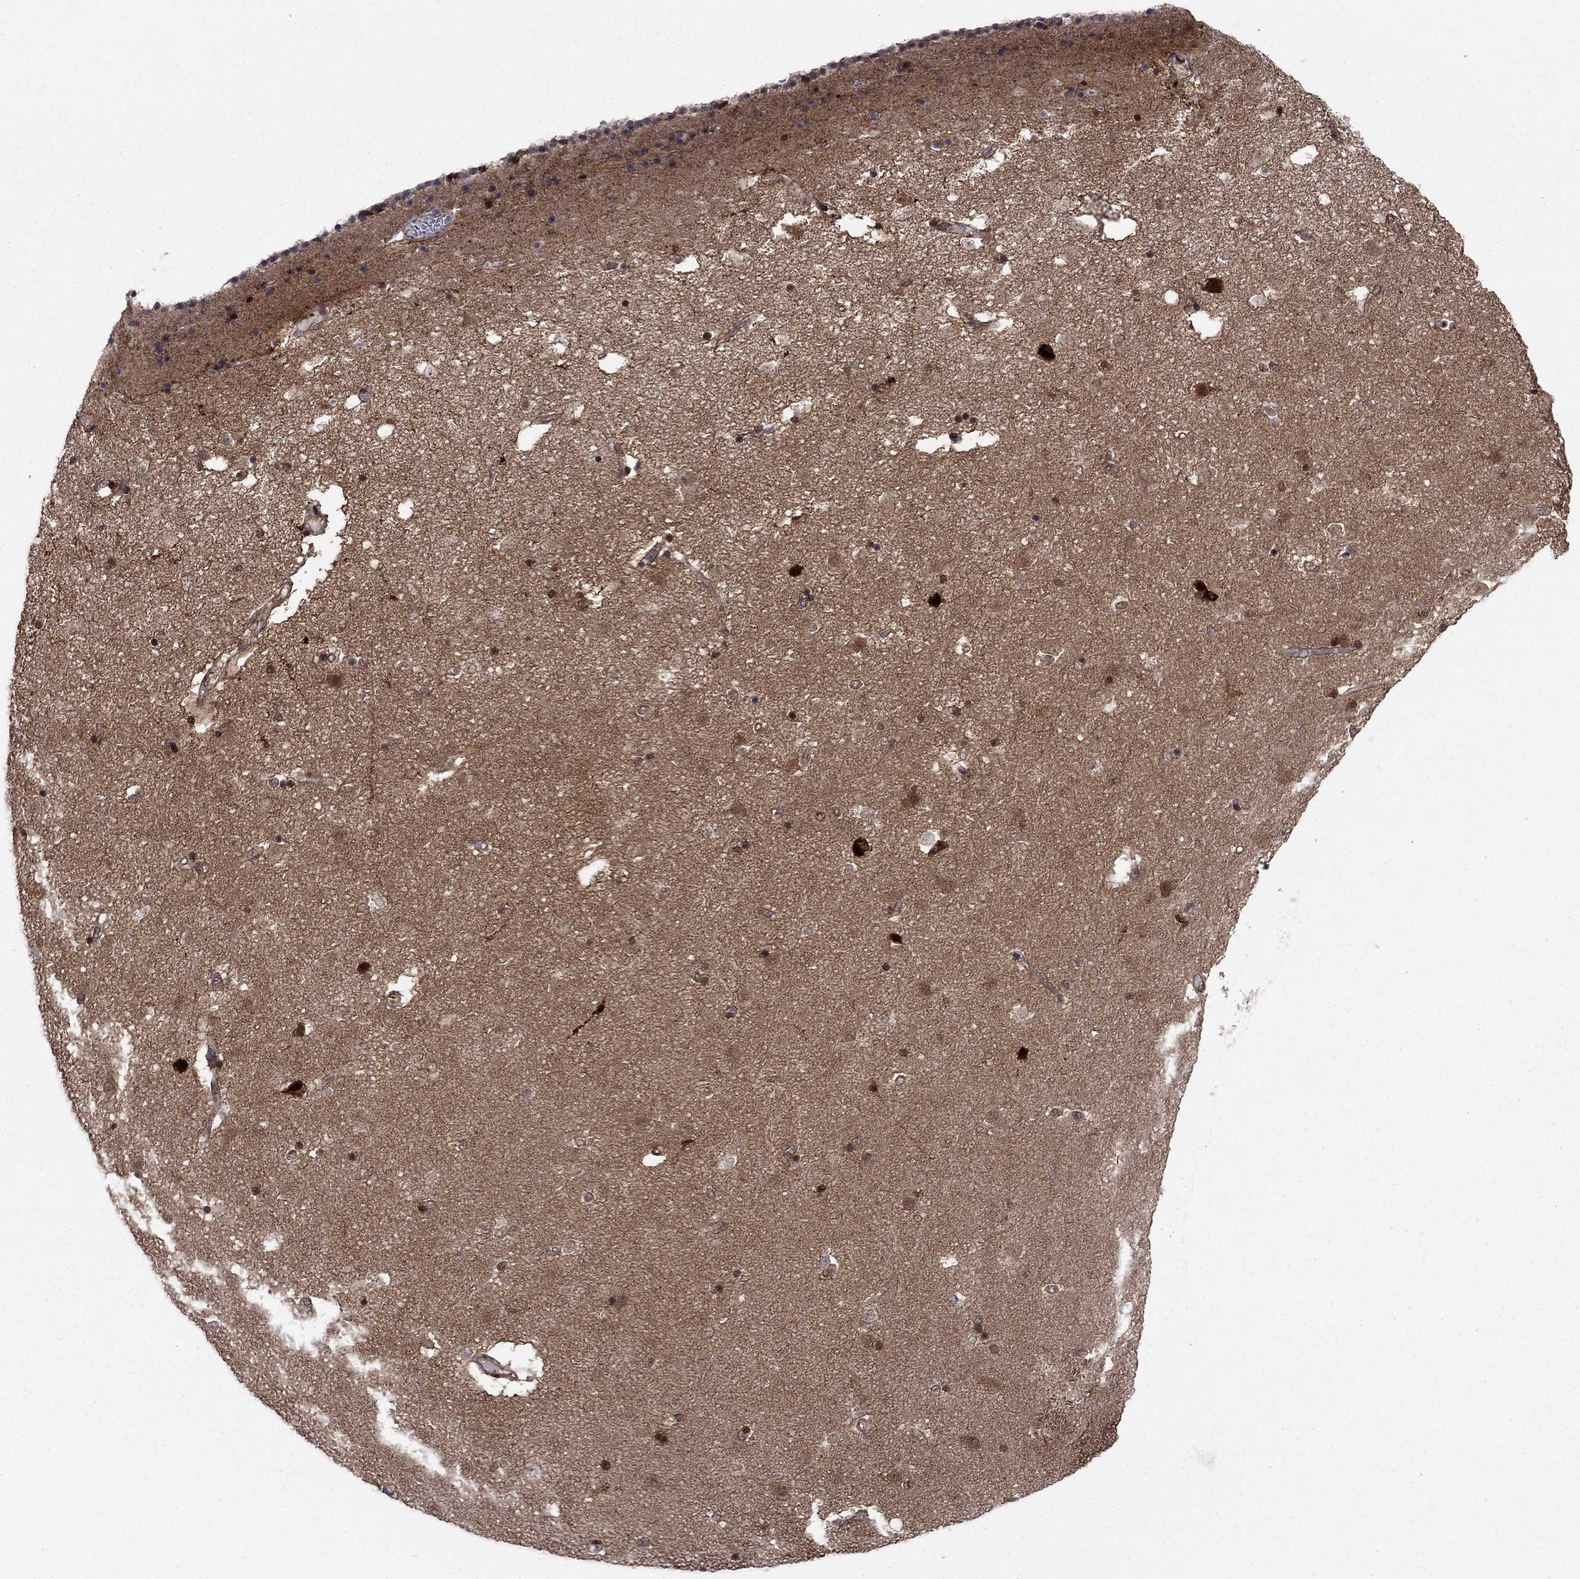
{"staining": {"intensity": "strong", "quantity": "<25%", "location": "cytoplasmic/membranous,nuclear"}, "tissue": "caudate", "cell_type": "Glial cells", "image_type": "normal", "snomed": [{"axis": "morphology", "description": "Normal tissue, NOS"}, {"axis": "topography", "description": "Lateral ventricle wall"}], "caption": "Caudate was stained to show a protein in brown. There is medium levels of strong cytoplasmic/membranous,nuclear expression in about <25% of glial cells. (DAB IHC with brightfield microscopy, high magnification).", "gene": "FKBP4", "patient": {"sex": "female", "age": 71}}